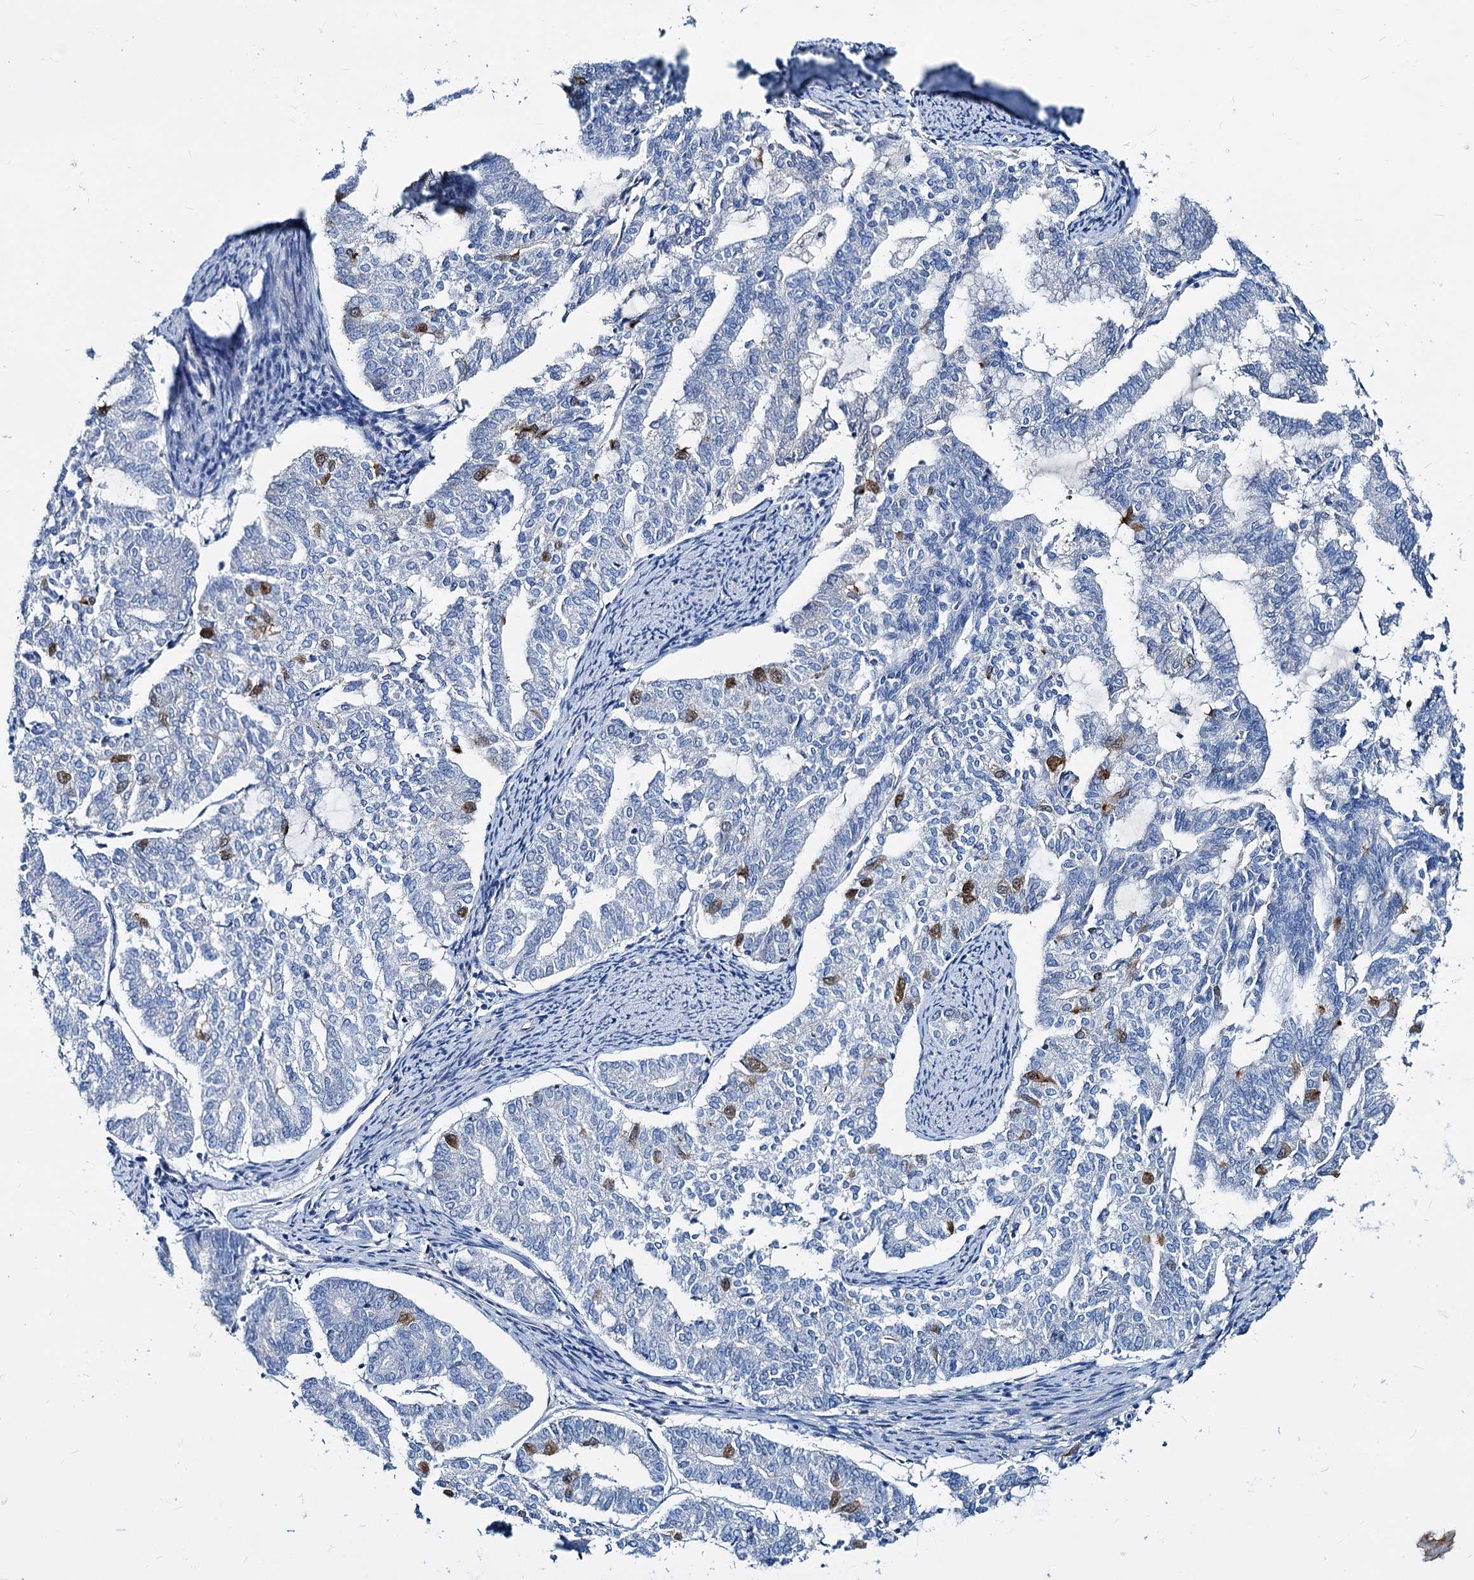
{"staining": {"intensity": "moderate", "quantity": "<25%", "location": "nuclear"}, "tissue": "endometrial cancer", "cell_type": "Tumor cells", "image_type": "cancer", "snomed": [{"axis": "morphology", "description": "Adenocarcinoma, NOS"}, {"axis": "topography", "description": "Endometrium"}], "caption": "Immunohistochemical staining of human endometrial adenocarcinoma exhibits low levels of moderate nuclear positivity in about <25% of tumor cells.", "gene": "DYDC2", "patient": {"sex": "female", "age": 79}}